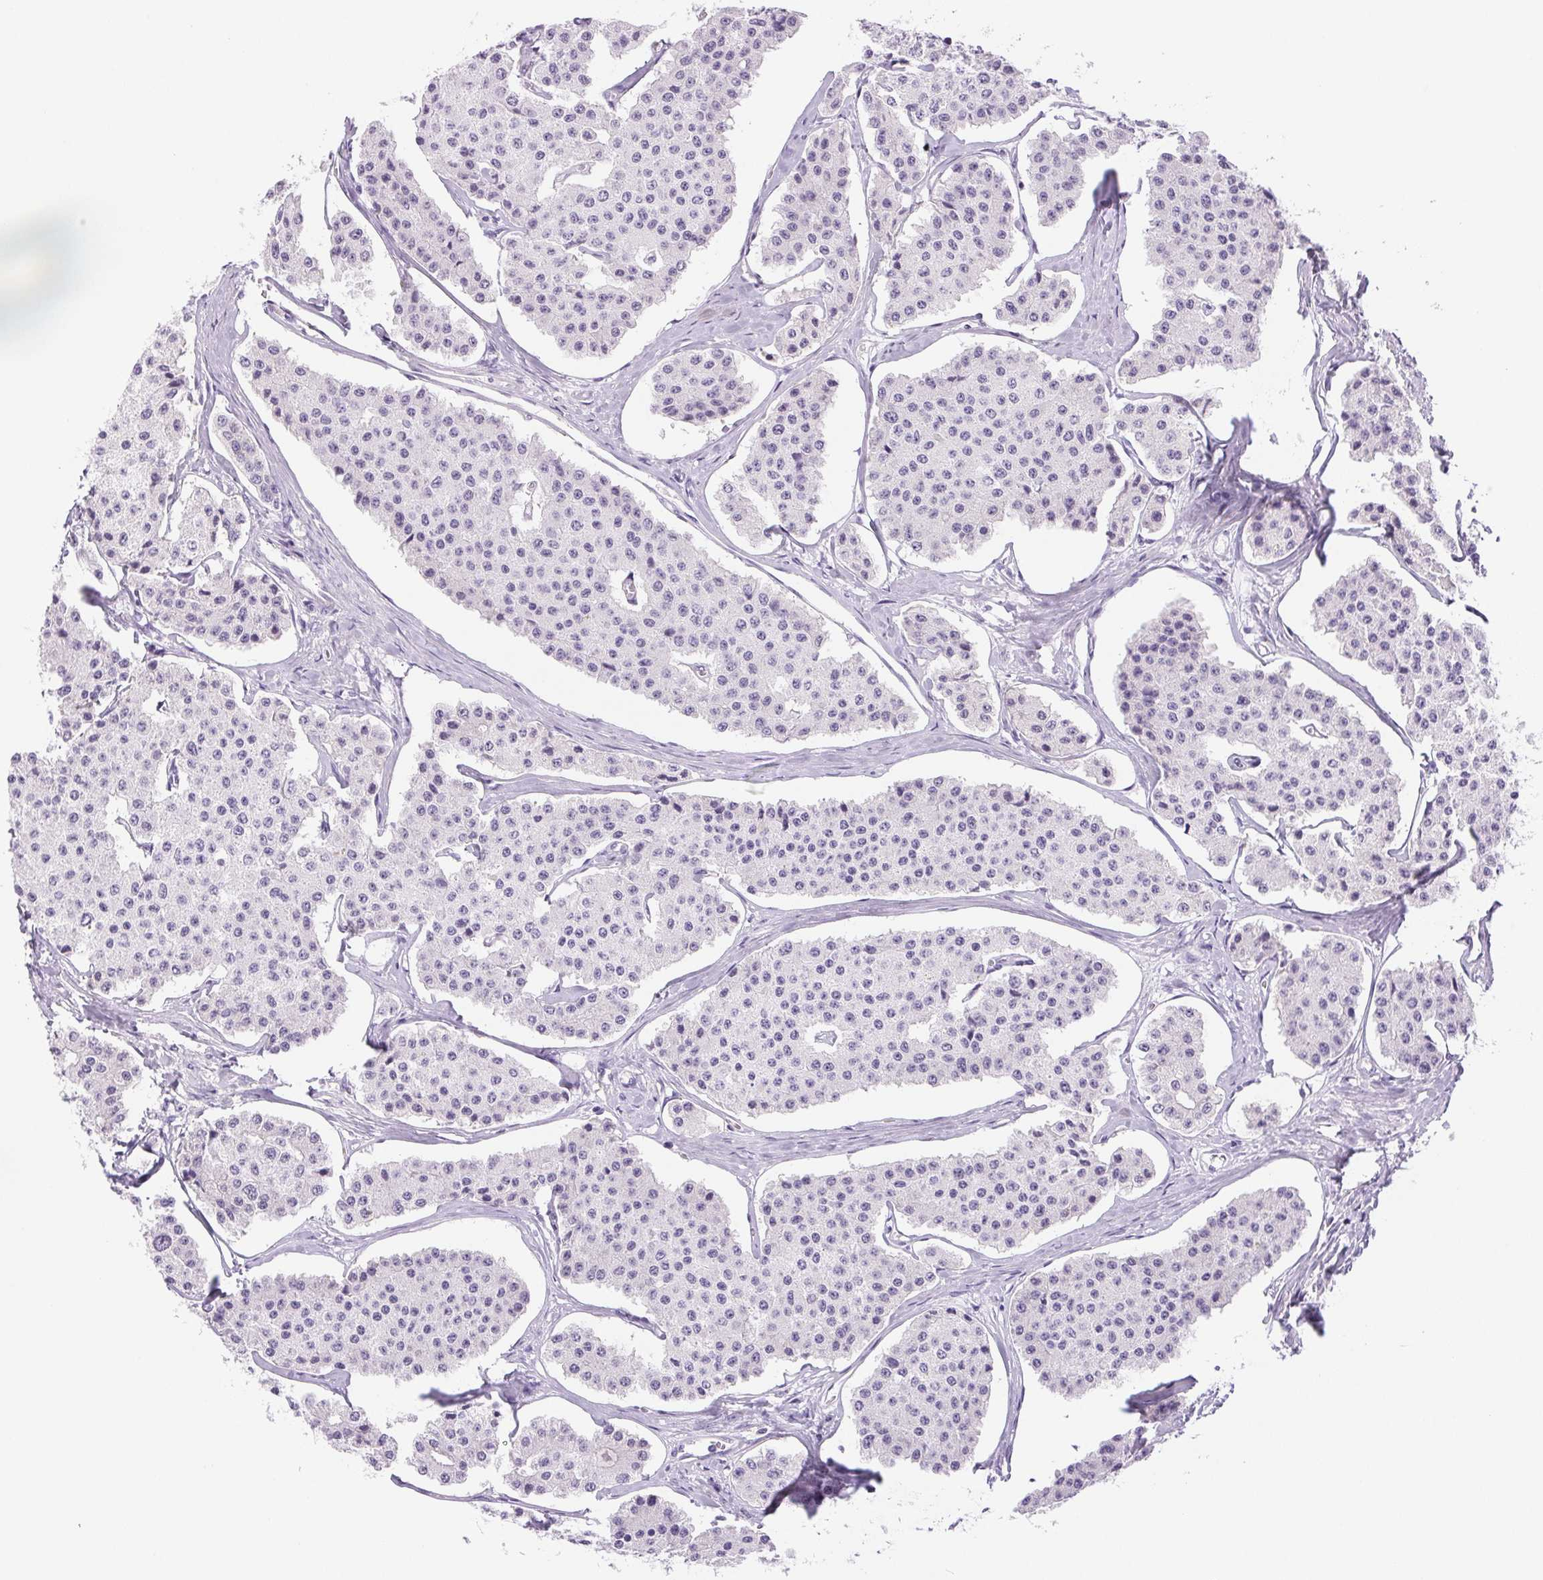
{"staining": {"intensity": "negative", "quantity": "none", "location": "none"}, "tissue": "carcinoid", "cell_type": "Tumor cells", "image_type": "cancer", "snomed": [{"axis": "morphology", "description": "Carcinoid, malignant, NOS"}, {"axis": "topography", "description": "Small intestine"}], "caption": "Immunohistochemical staining of carcinoid reveals no significant expression in tumor cells.", "gene": "IFIT1B", "patient": {"sex": "female", "age": 65}}